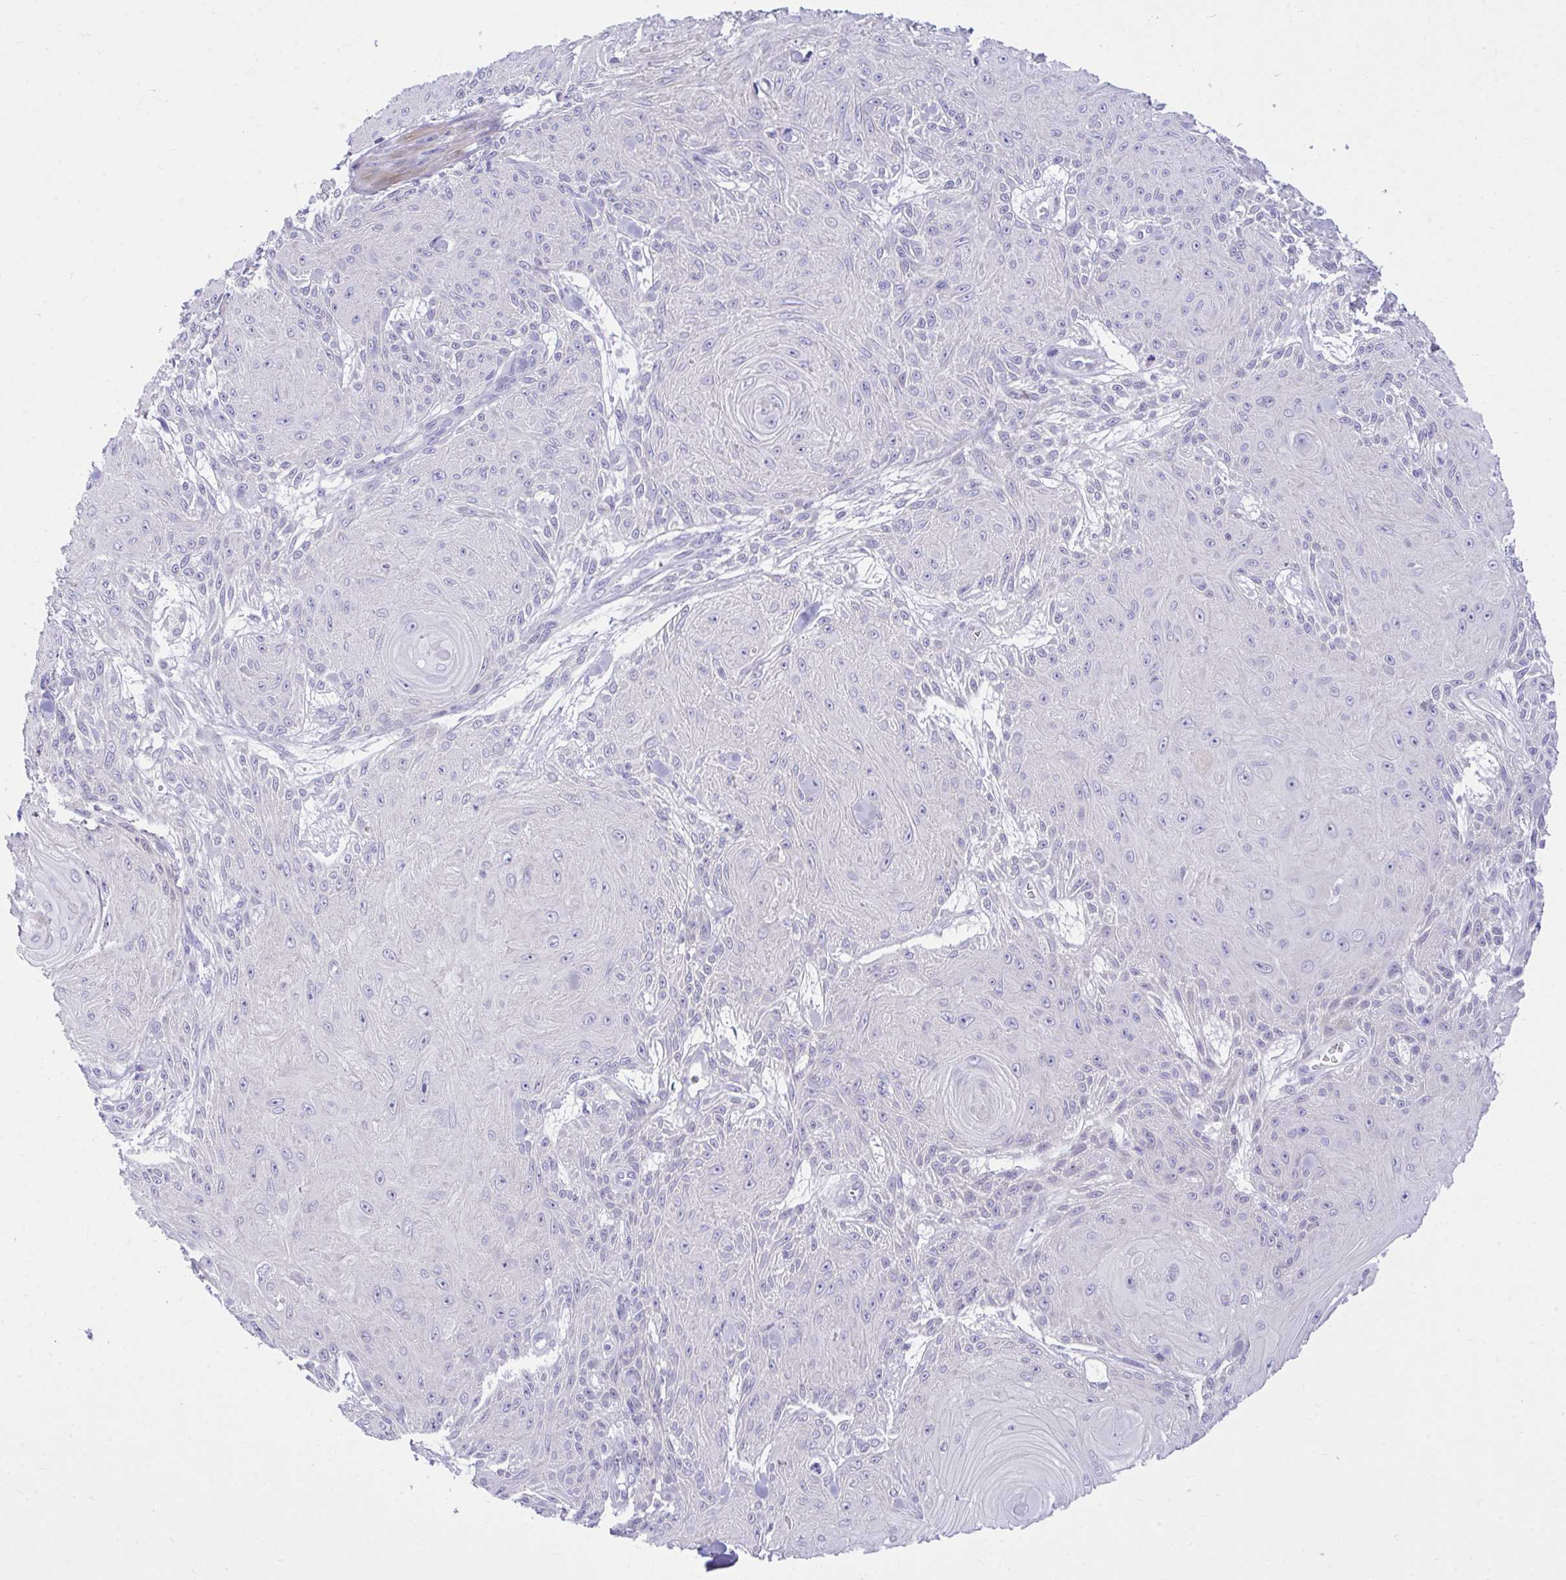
{"staining": {"intensity": "negative", "quantity": "none", "location": "none"}, "tissue": "skin cancer", "cell_type": "Tumor cells", "image_type": "cancer", "snomed": [{"axis": "morphology", "description": "Squamous cell carcinoma, NOS"}, {"axis": "topography", "description": "Skin"}], "caption": "DAB immunohistochemical staining of human skin squamous cell carcinoma reveals no significant expression in tumor cells. (Brightfield microscopy of DAB (3,3'-diaminobenzidine) IHC at high magnification).", "gene": "PLEKHH1", "patient": {"sex": "male", "age": 88}}